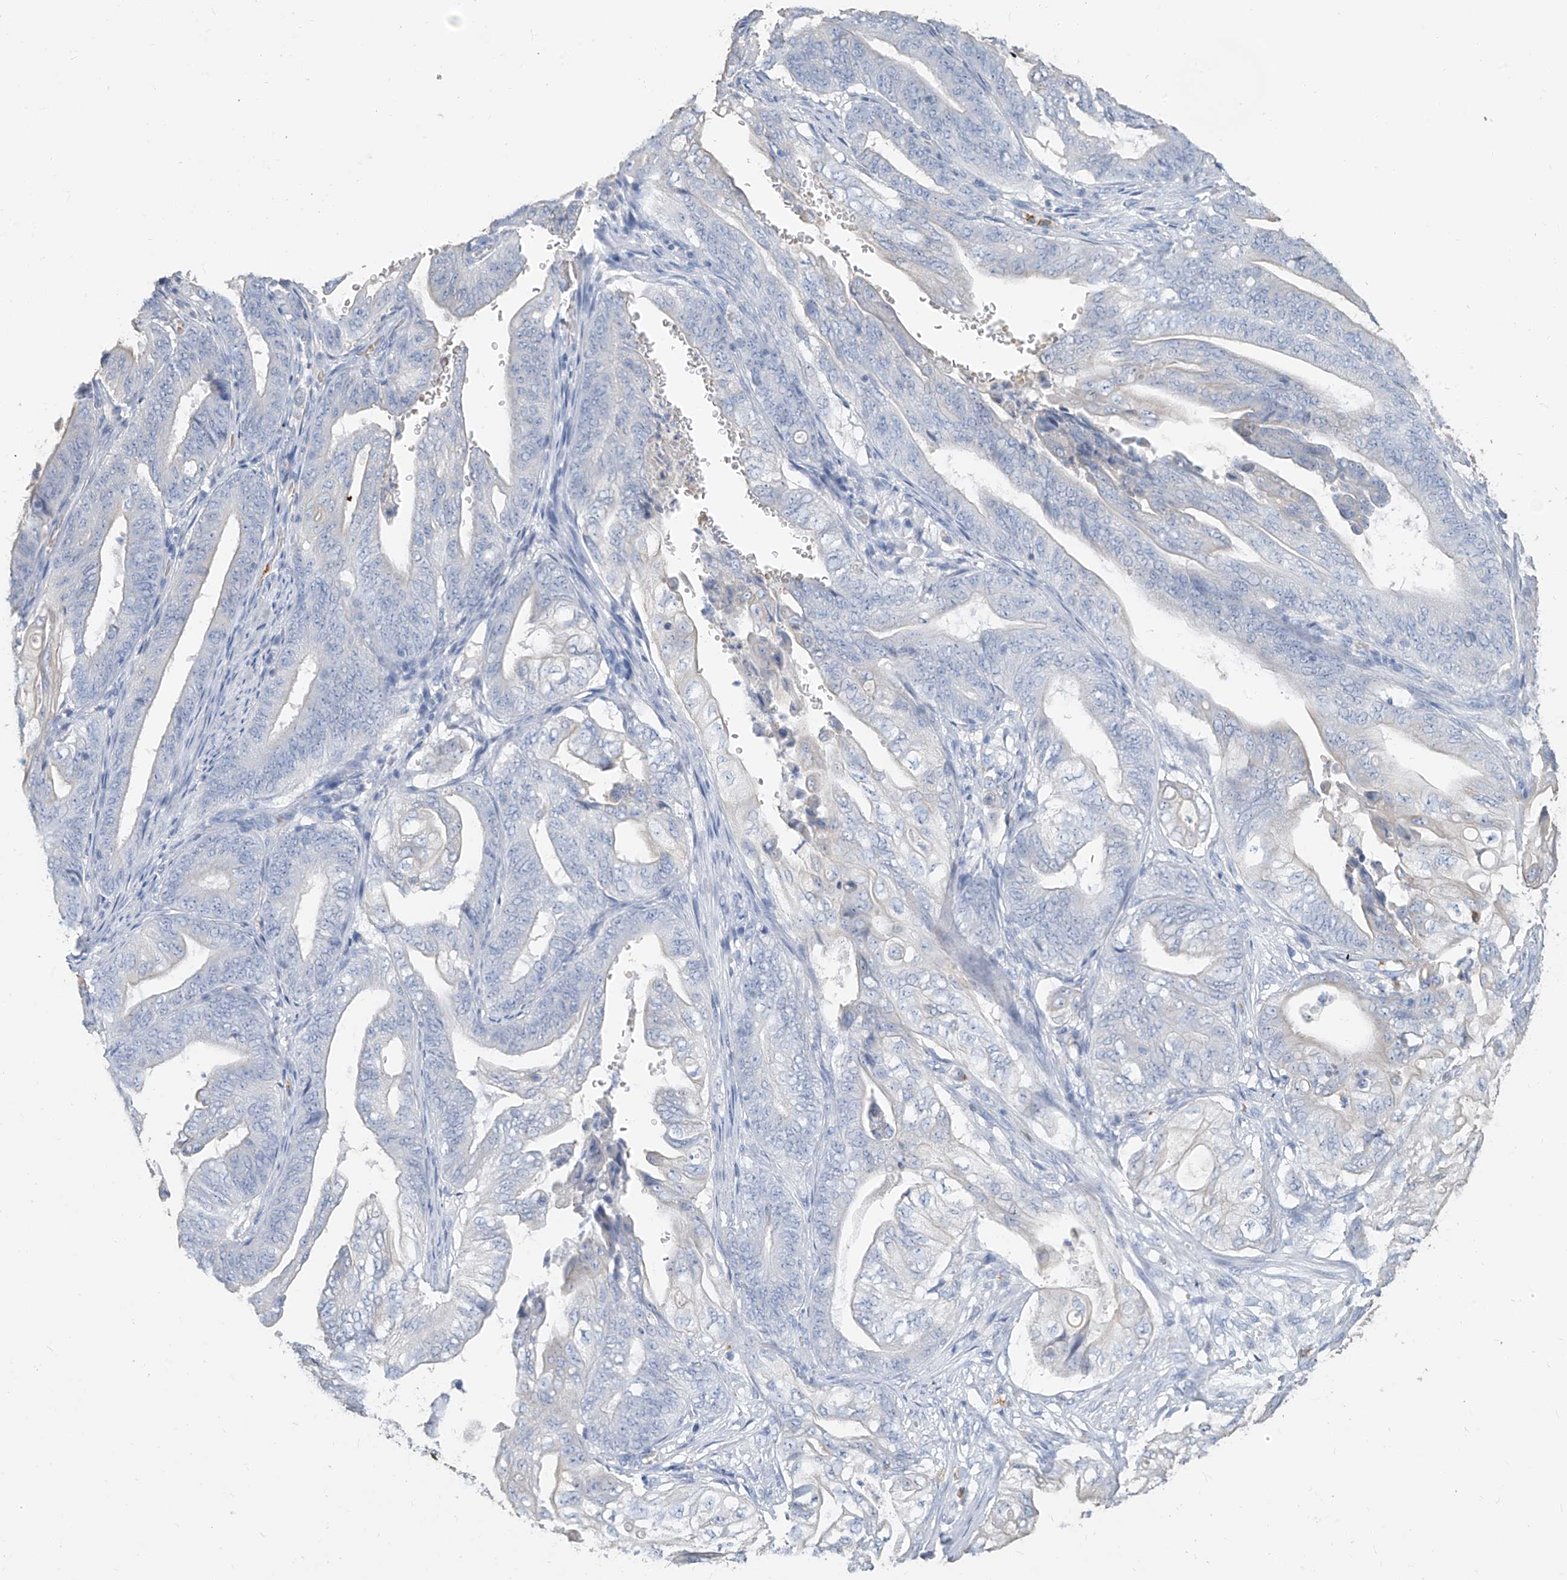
{"staining": {"intensity": "negative", "quantity": "none", "location": "none"}, "tissue": "stomach cancer", "cell_type": "Tumor cells", "image_type": "cancer", "snomed": [{"axis": "morphology", "description": "Adenocarcinoma, NOS"}, {"axis": "topography", "description": "Stomach"}], "caption": "Immunohistochemistry image of neoplastic tissue: stomach adenocarcinoma stained with DAB reveals no significant protein staining in tumor cells. (Stains: DAB immunohistochemistry (IHC) with hematoxylin counter stain, Microscopy: brightfield microscopy at high magnification).", "gene": "PAFAH1B3", "patient": {"sex": "female", "age": 73}}